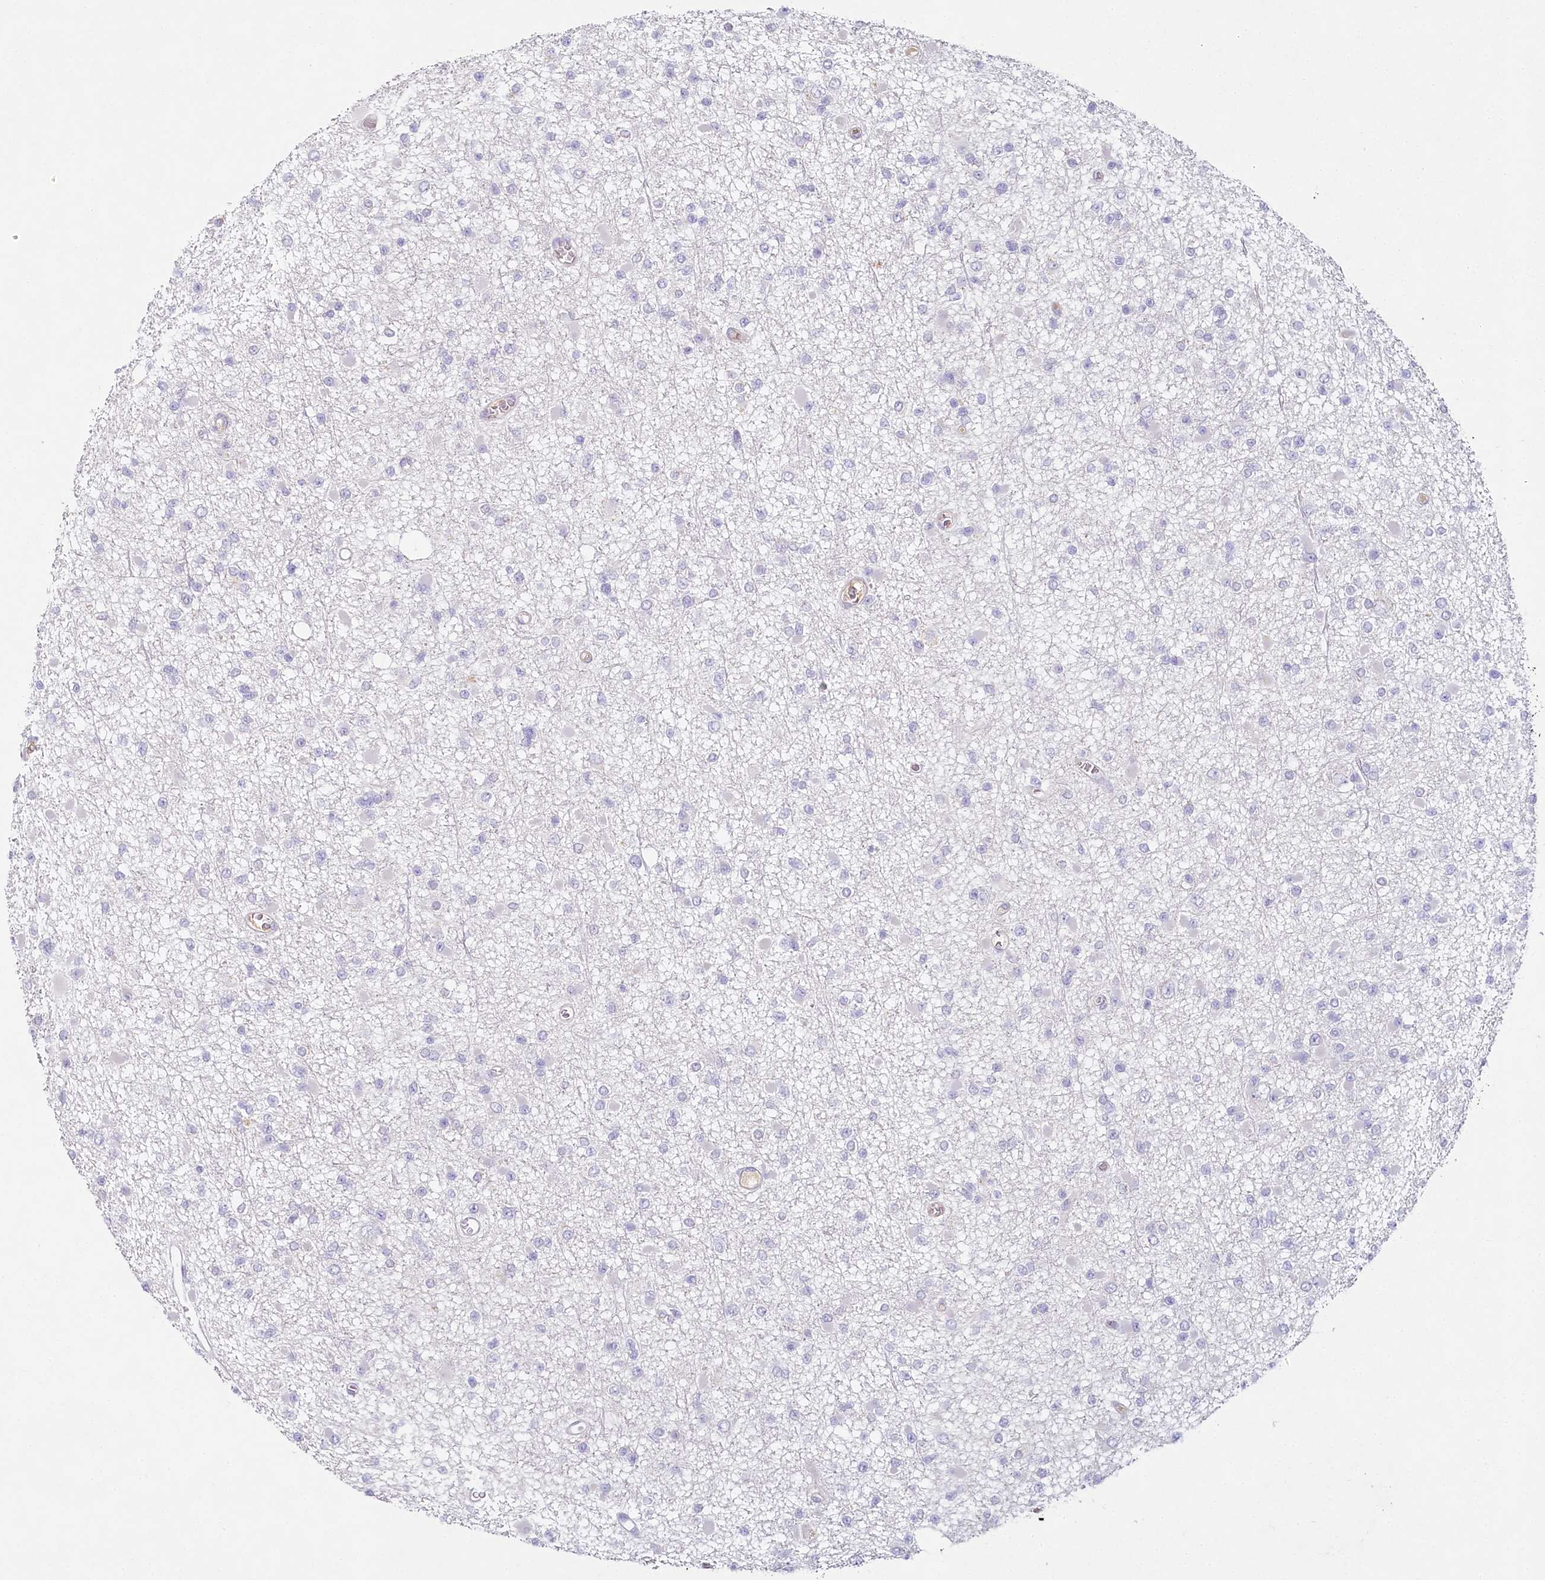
{"staining": {"intensity": "negative", "quantity": "none", "location": "none"}, "tissue": "glioma", "cell_type": "Tumor cells", "image_type": "cancer", "snomed": [{"axis": "morphology", "description": "Glioma, malignant, Low grade"}, {"axis": "topography", "description": "Brain"}], "caption": "Tumor cells show no significant positivity in glioma.", "gene": "HPD", "patient": {"sex": "female", "age": 22}}